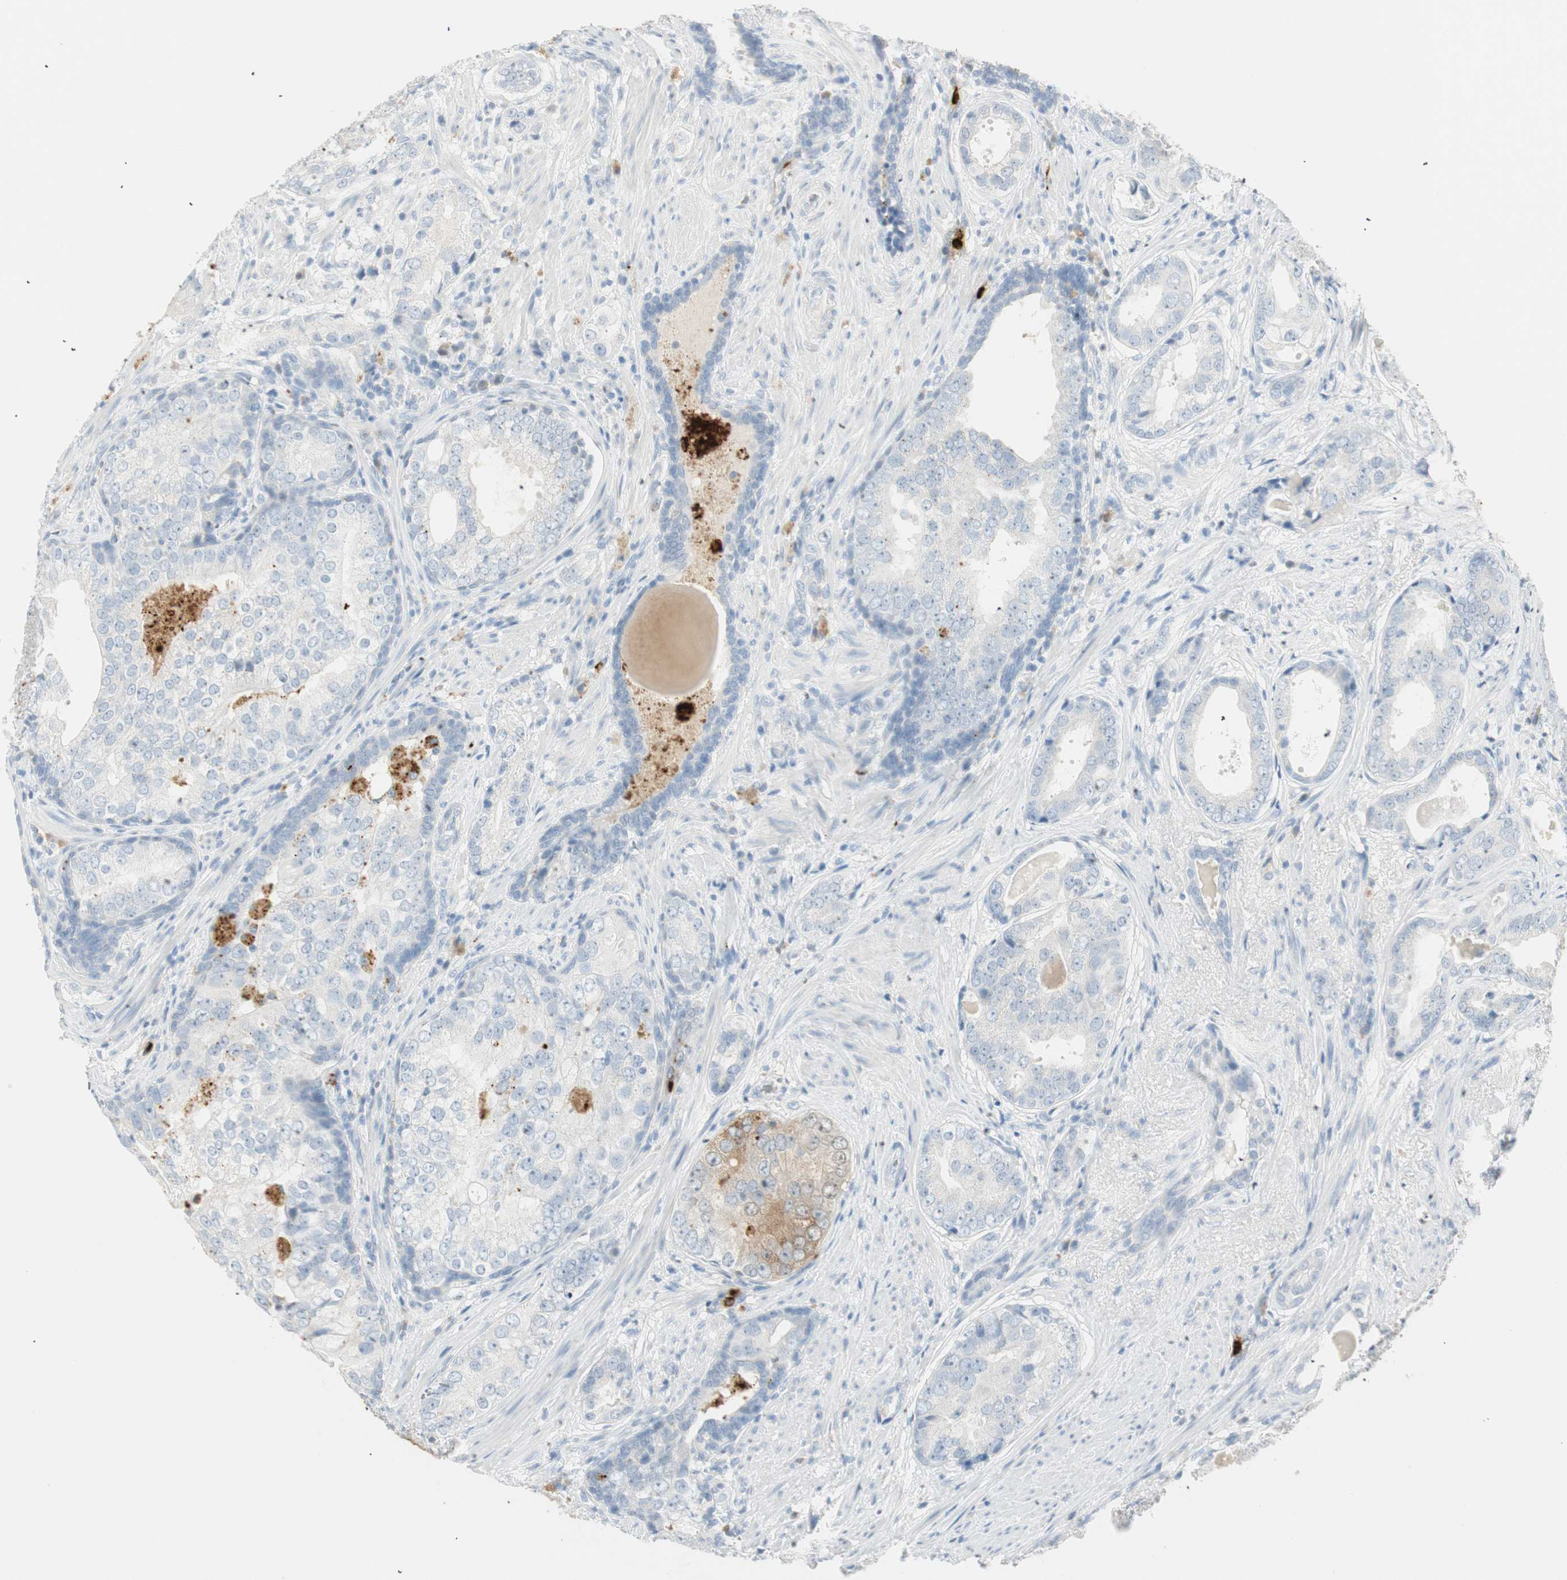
{"staining": {"intensity": "moderate", "quantity": "<25%", "location": "cytoplasmic/membranous"}, "tissue": "prostate cancer", "cell_type": "Tumor cells", "image_type": "cancer", "snomed": [{"axis": "morphology", "description": "Adenocarcinoma, High grade"}, {"axis": "topography", "description": "Prostate"}], "caption": "This image shows prostate high-grade adenocarcinoma stained with immunohistochemistry to label a protein in brown. The cytoplasmic/membranous of tumor cells show moderate positivity for the protein. Nuclei are counter-stained blue.", "gene": "PRTN3", "patient": {"sex": "male", "age": 66}}